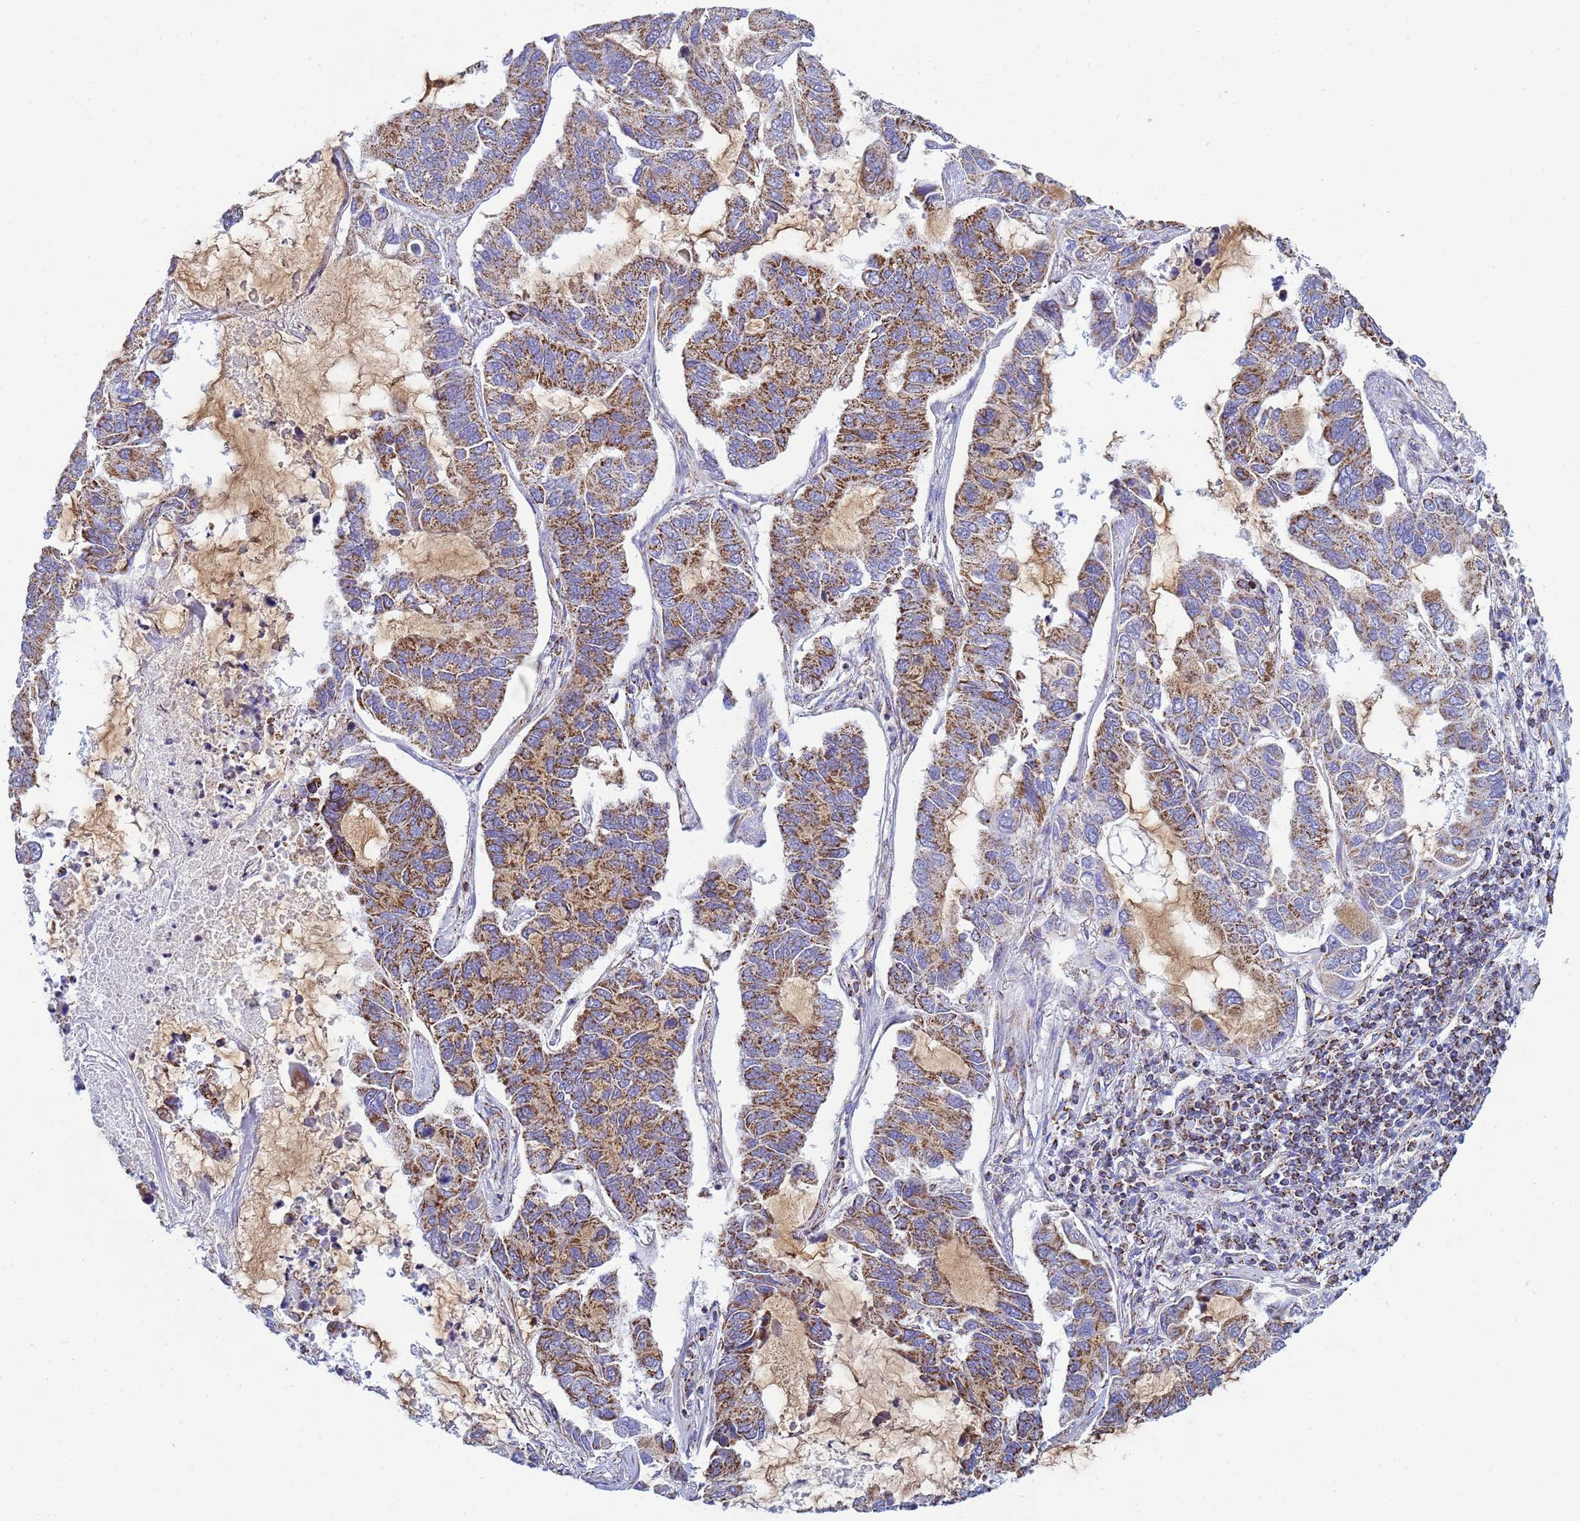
{"staining": {"intensity": "moderate", "quantity": ">75%", "location": "cytoplasmic/membranous"}, "tissue": "lung cancer", "cell_type": "Tumor cells", "image_type": "cancer", "snomed": [{"axis": "morphology", "description": "Adenocarcinoma, NOS"}, {"axis": "topography", "description": "Lung"}], "caption": "Tumor cells demonstrate moderate cytoplasmic/membranous expression in about >75% of cells in lung adenocarcinoma. The staining is performed using DAB brown chromogen to label protein expression. The nuclei are counter-stained blue using hematoxylin.", "gene": "COQ4", "patient": {"sex": "male", "age": 64}}